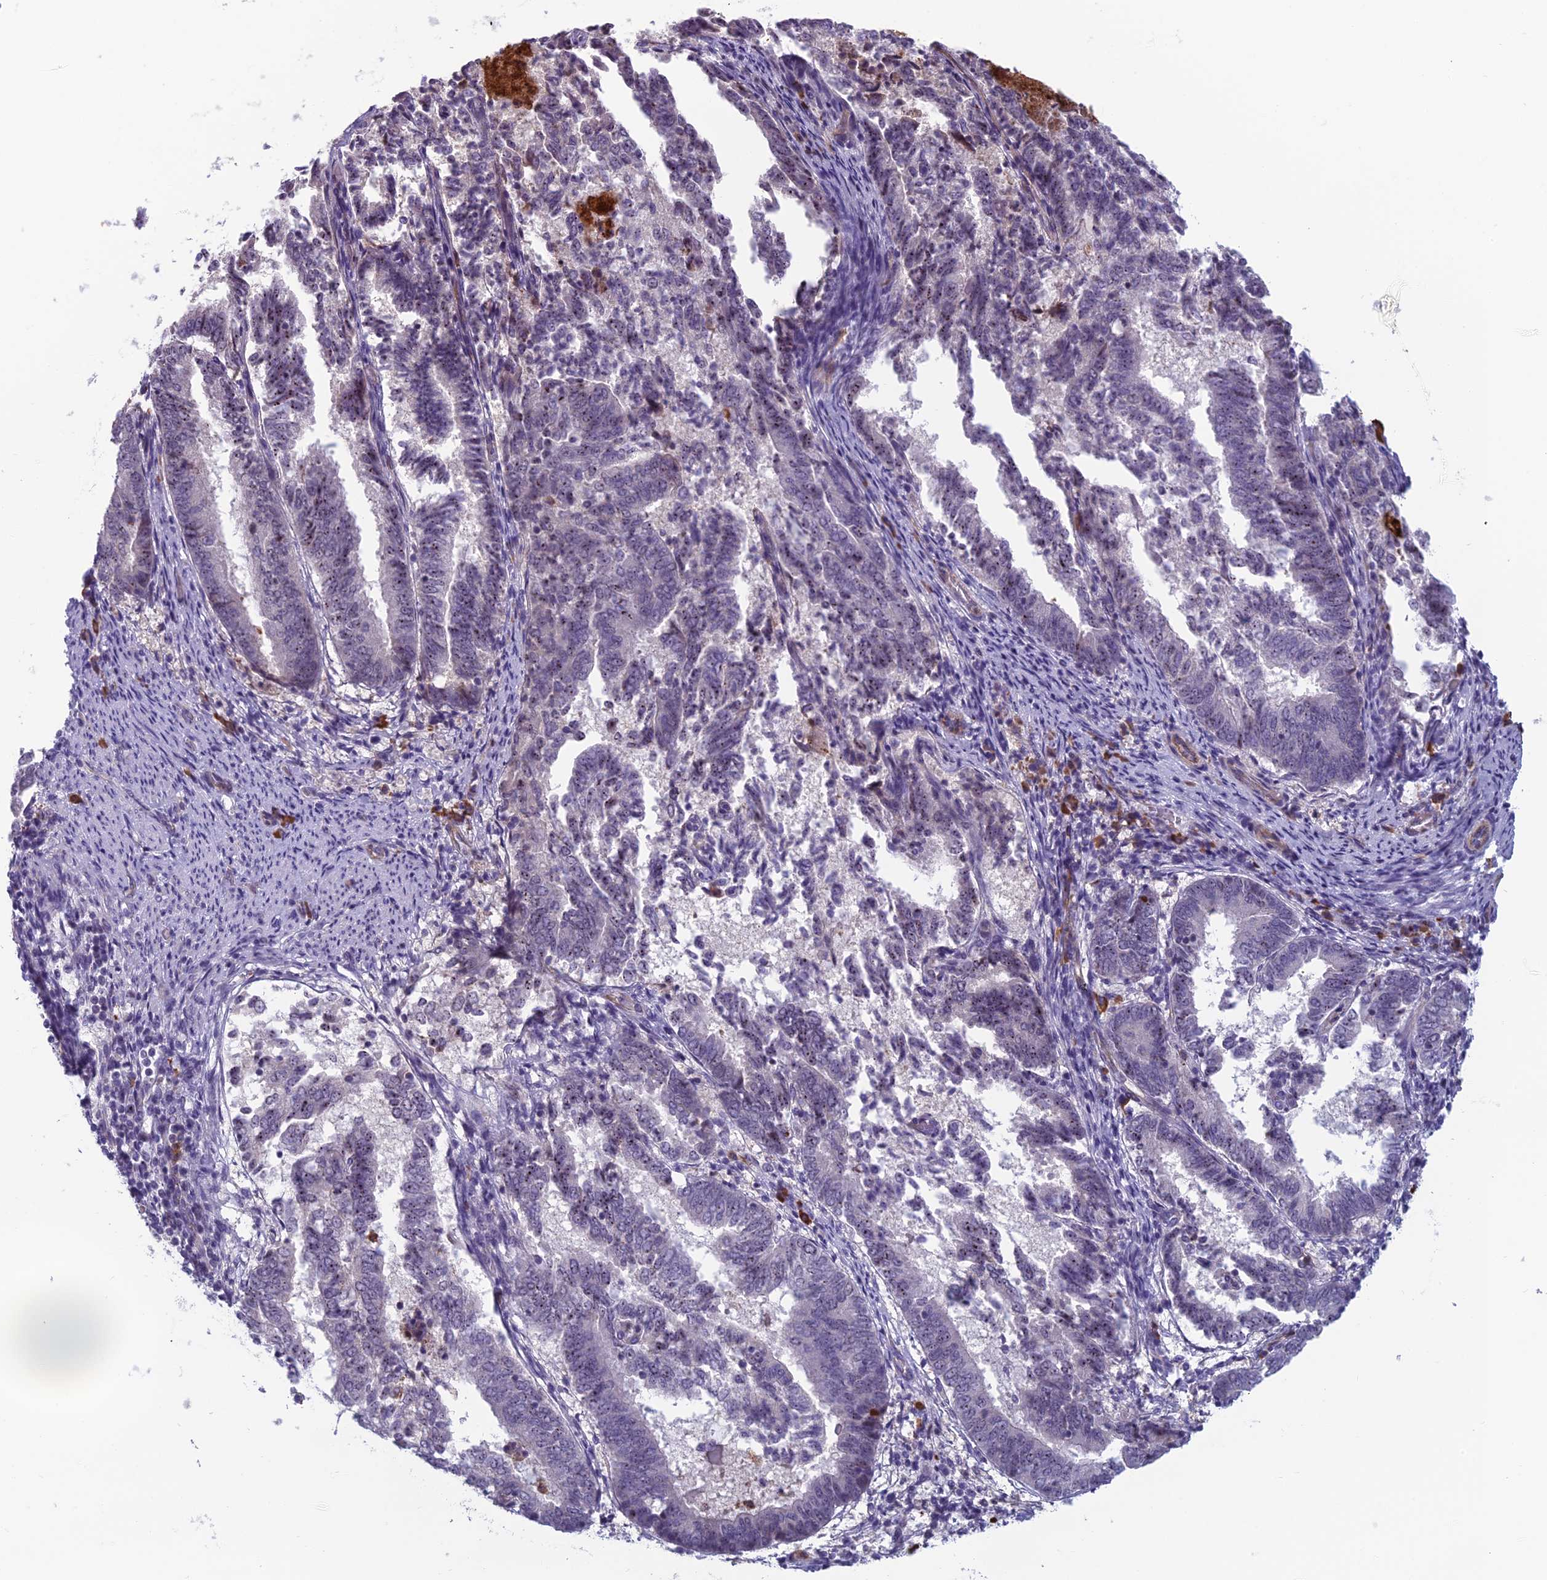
{"staining": {"intensity": "moderate", "quantity": "<25%", "location": "nuclear"}, "tissue": "endometrial cancer", "cell_type": "Tumor cells", "image_type": "cancer", "snomed": [{"axis": "morphology", "description": "Adenocarcinoma, NOS"}, {"axis": "topography", "description": "Endometrium"}], "caption": "Brown immunohistochemical staining in human endometrial cancer reveals moderate nuclear expression in about <25% of tumor cells.", "gene": "NOC2L", "patient": {"sex": "female", "age": 80}}